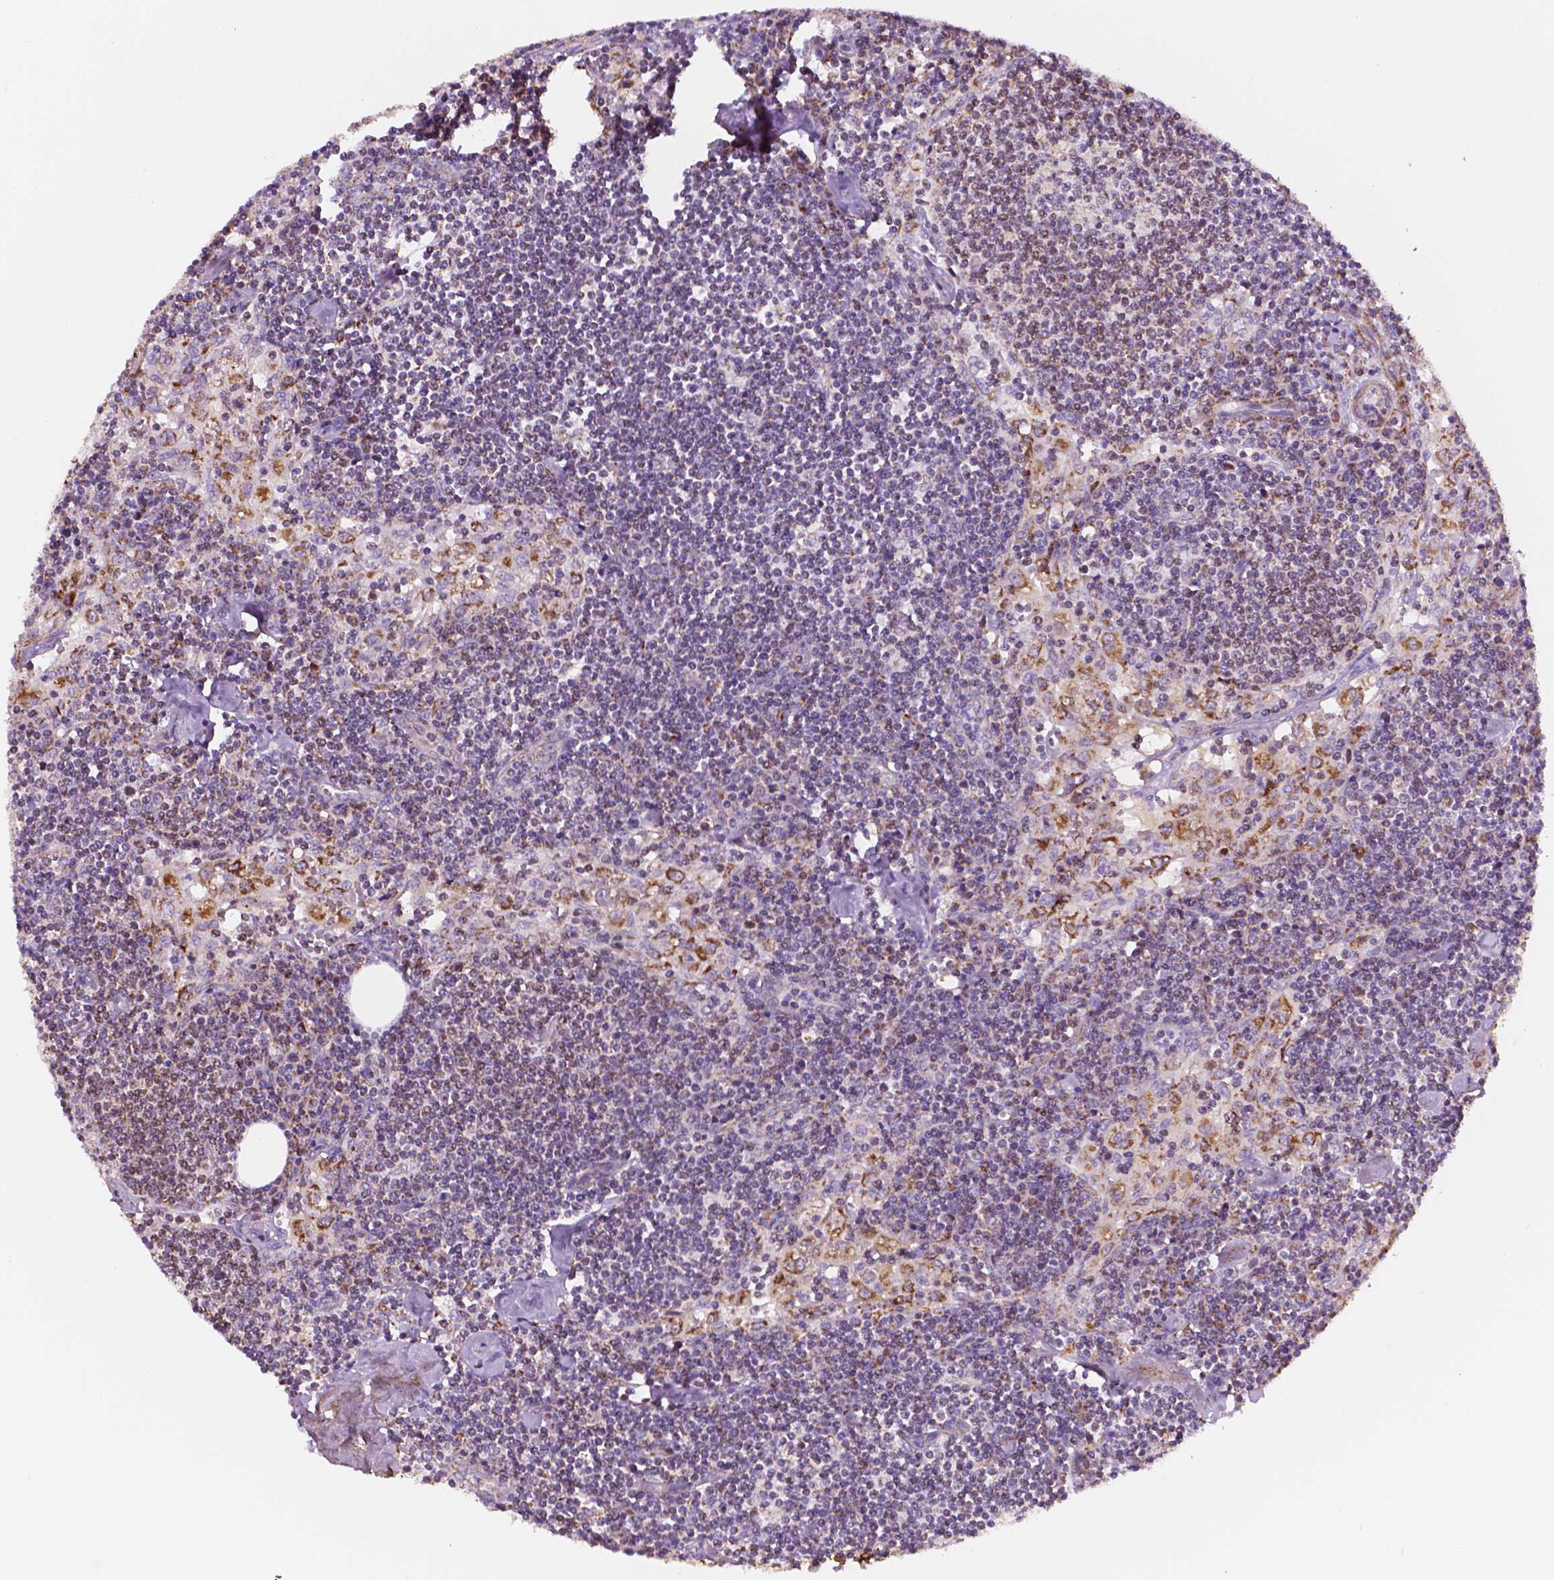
{"staining": {"intensity": "weak", "quantity": "25%-75%", "location": "cytoplasmic/membranous,nuclear"}, "tissue": "lymph node", "cell_type": "Germinal center cells", "image_type": "normal", "snomed": [{"axis": "morphology", "description": "Normal tissue, NOS"}, {"axis": "topography", "description": "Lymph node"}], "caption": "Protein analysis of benign lymph node displays weak cytoplasmic/membranous,nuclear staining in about 25%-75% of germinal center cells. Nuclei are stained in blue.", "gene": "GEMIN4", "patient": {"sex": "male", "age": 55}}